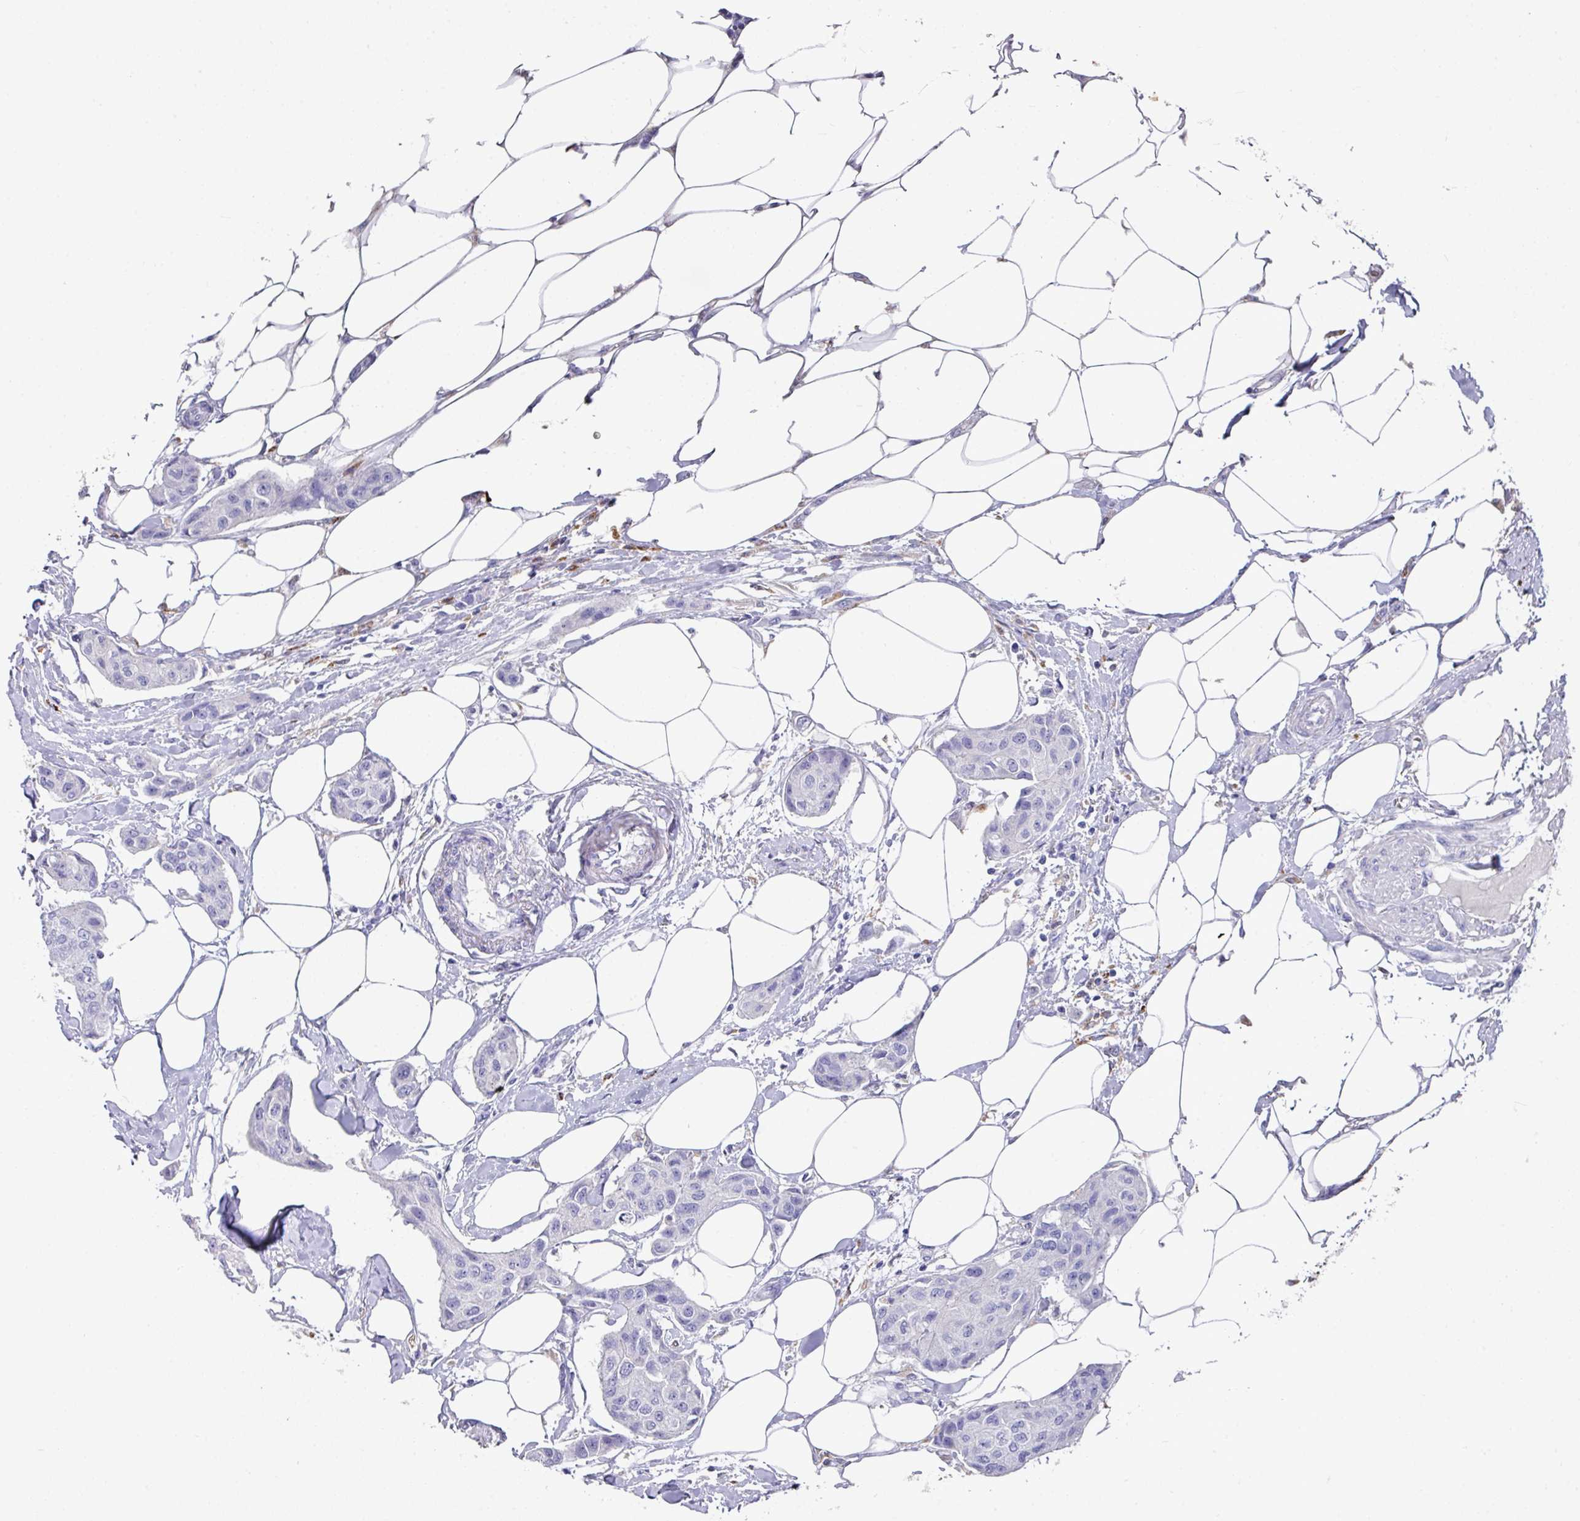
{"staining": {"intensity": "negative", "quantity": "none", "location": "none"}, "tissue": "breast cancer", "cell_type": "Tumor cells", "image_type": "cancer", "snomed": [{"axis": "morphology", "description": "Duct carcinoma"}, {"axis": "topography", "description": "Breast"}, {"axis": "topography", "description": "Lymph node"}], "caption": "Image shows no protein expression in tumor cells of intraductal carcinoma (breast) tissue. The staining was performed using DAB (3,3'-diaminobenzidine) to visualize the protein expression in brown, while the nuclei were stained in blue with hematoxylin (Magnification: 20x).", "gene": "CPVL", "patient": {"sex": "female", "age": 80}}